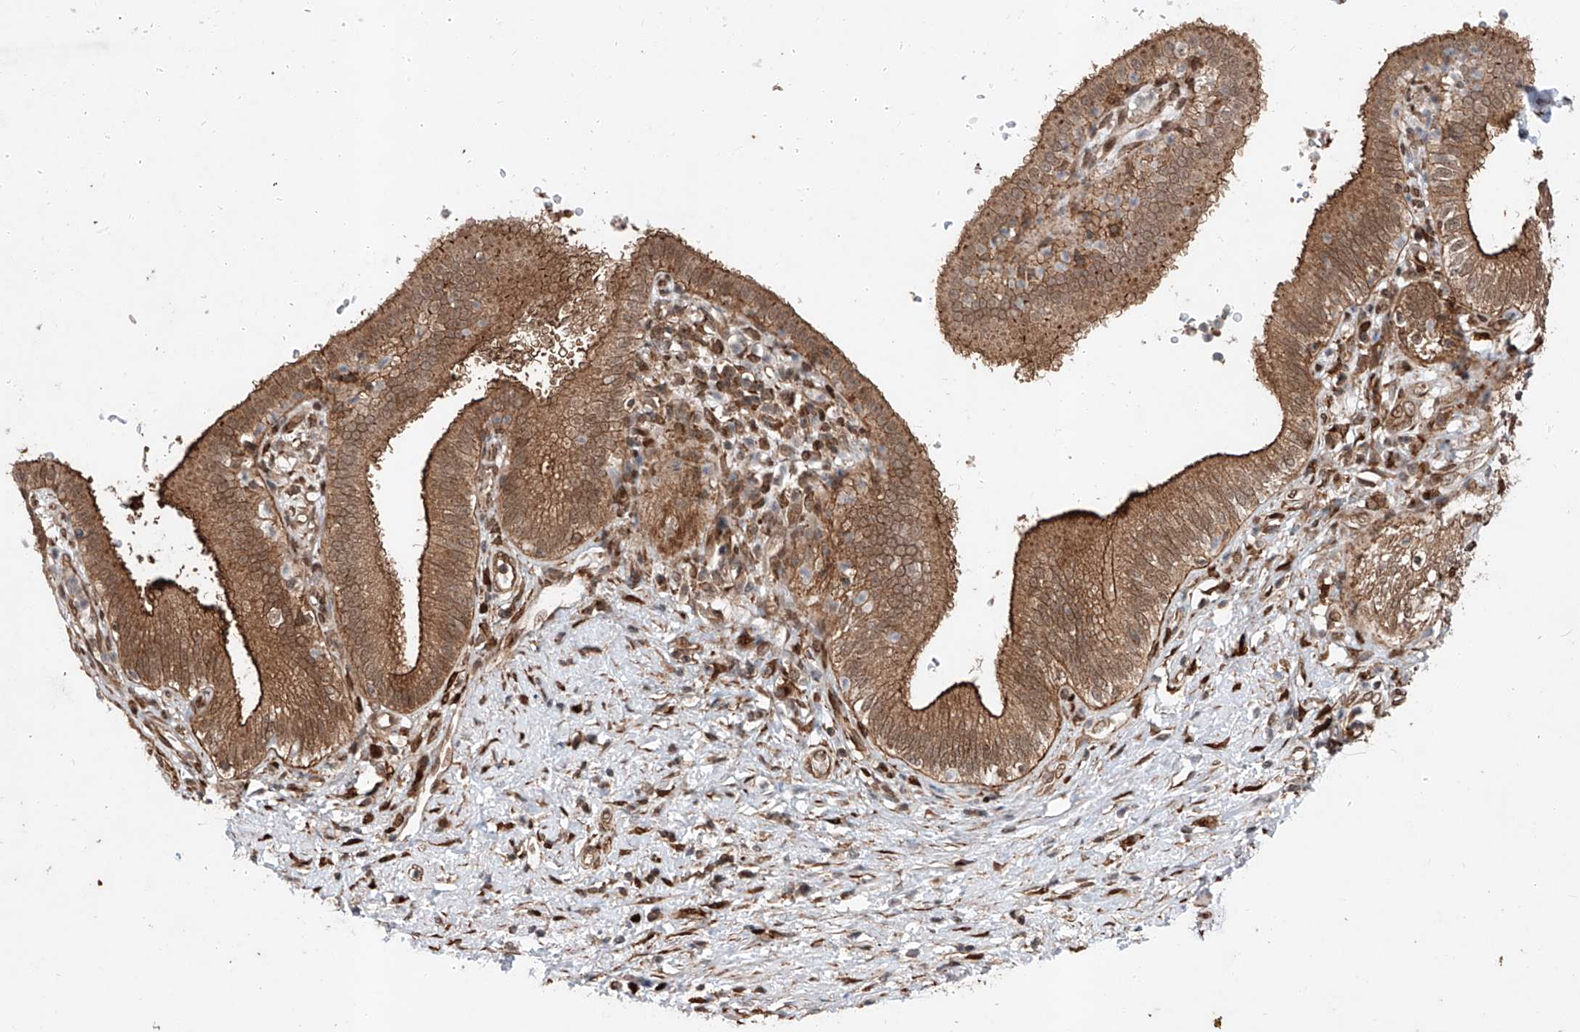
{"staining": {"intensity": "moderate", "quantity": ">75%", "location": "cytoplasmic/membranous"}, "tissue": "pancreatic cancer", "cell_type": "Tumor cells", "image_type": "cancer", "snomed": [{"axis": "morphology", "description": "Adenocarcinoma, NOS"}, {"axis": "topography", "description": "Pancreas"}], "caption": "Pancreatic cancer tissue shows moderate cytoplasmic/membranous positivity in about >75% of tumor cells, visualized by immunohistochemistry.", "gene": "ZFP28", "patient": {"sex": "female", "age": 73}}